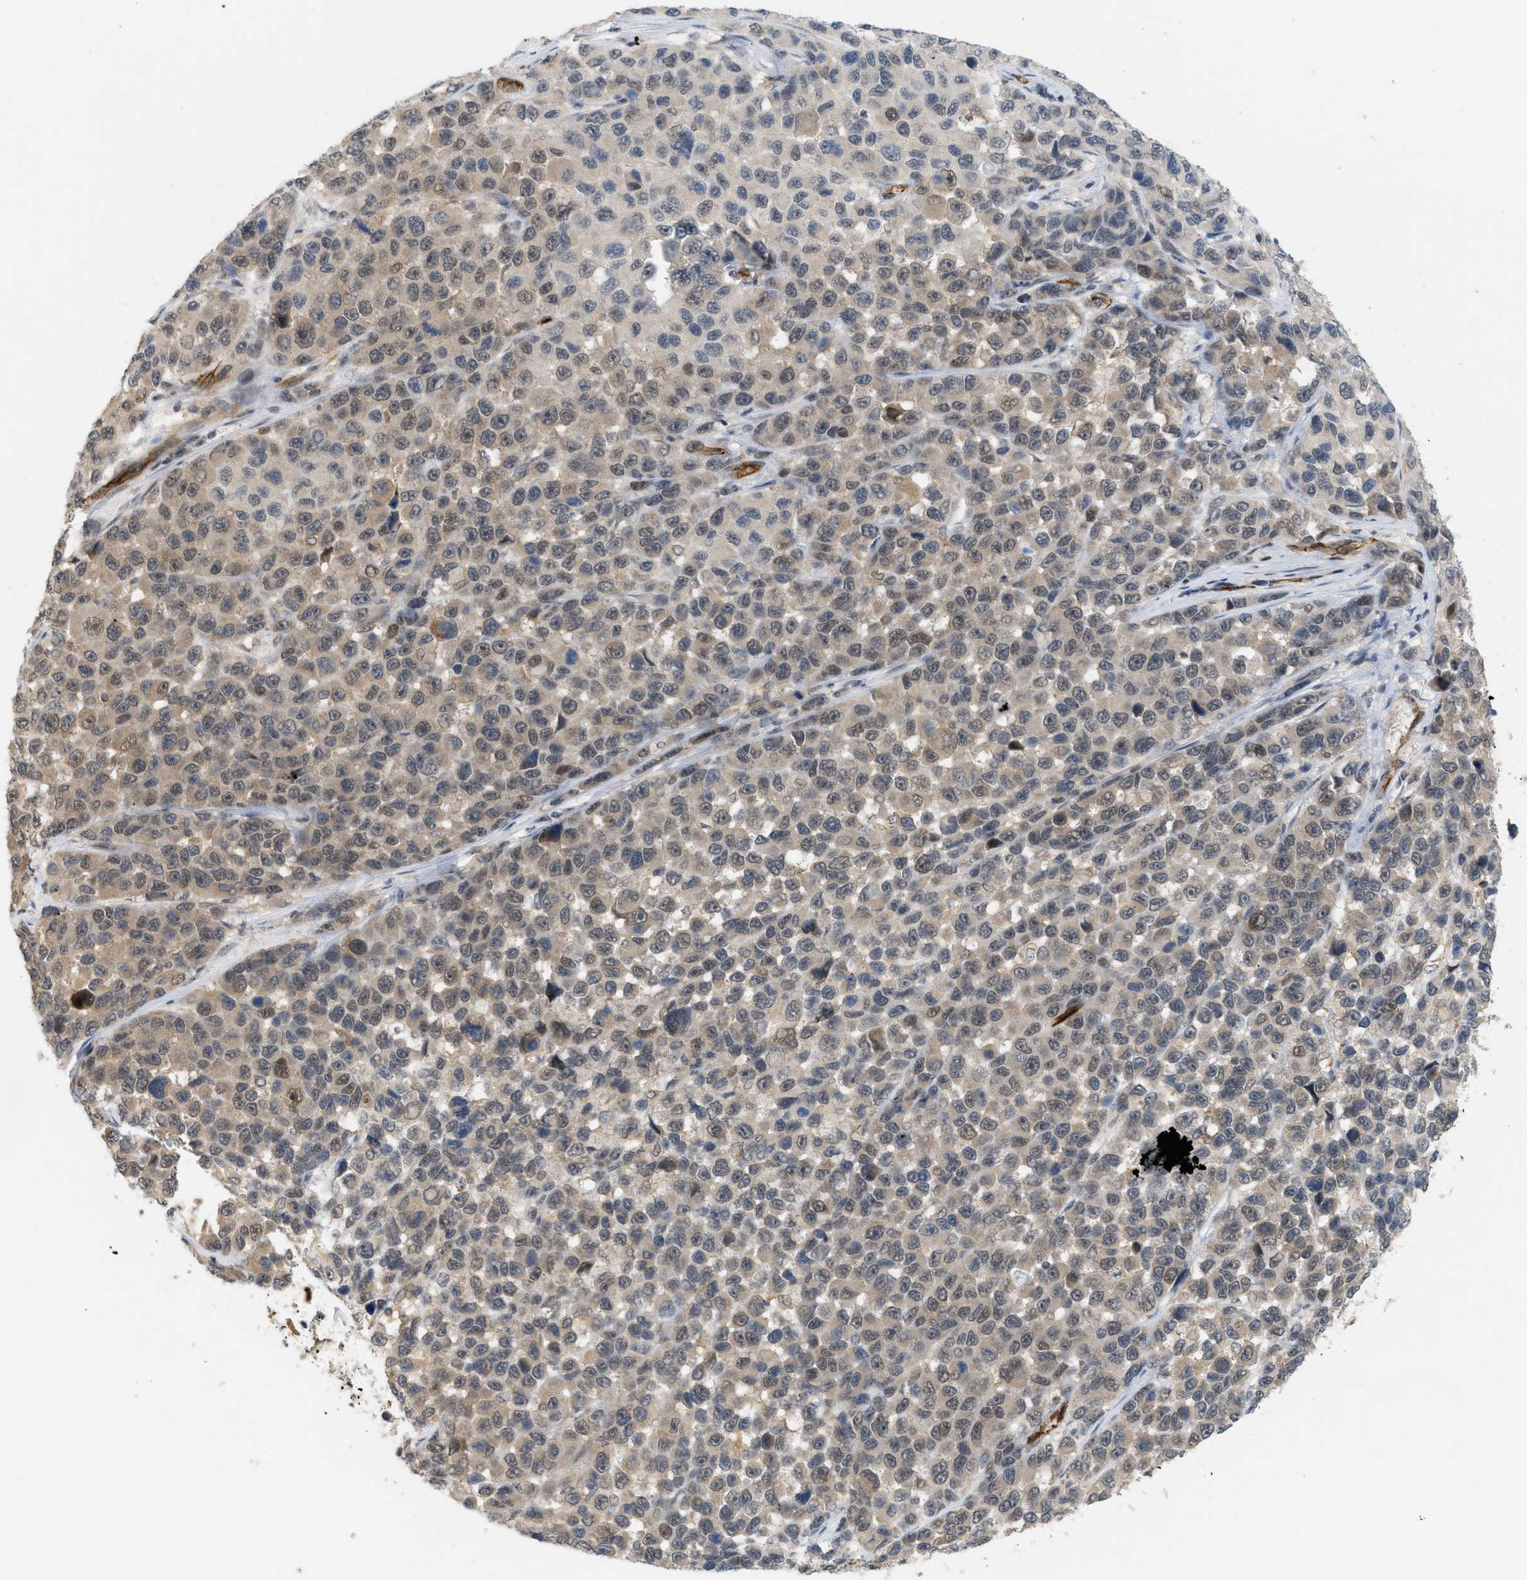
{"staining": {"intensity": "weak", "quantity": ">75%", "location": "cytoplasmic/membranous,nuclear"}, "tissue": "melanoma", "cell_type": "Tumor cells", "image_type": "cancer", "snomed": [{"axis": "morphology", "description": "Malignant melanoma, NOS"}, {"axis": "topography", "description": "Skin"}], "caption": "DAB immunohistochemical staining of melanoma displays weak cytoplasmic/membranous and nuclear protein expression in approximately >75% of tumor cells.", "gene": "PALMD", "patient": {"sex": "male", "age": 53}}